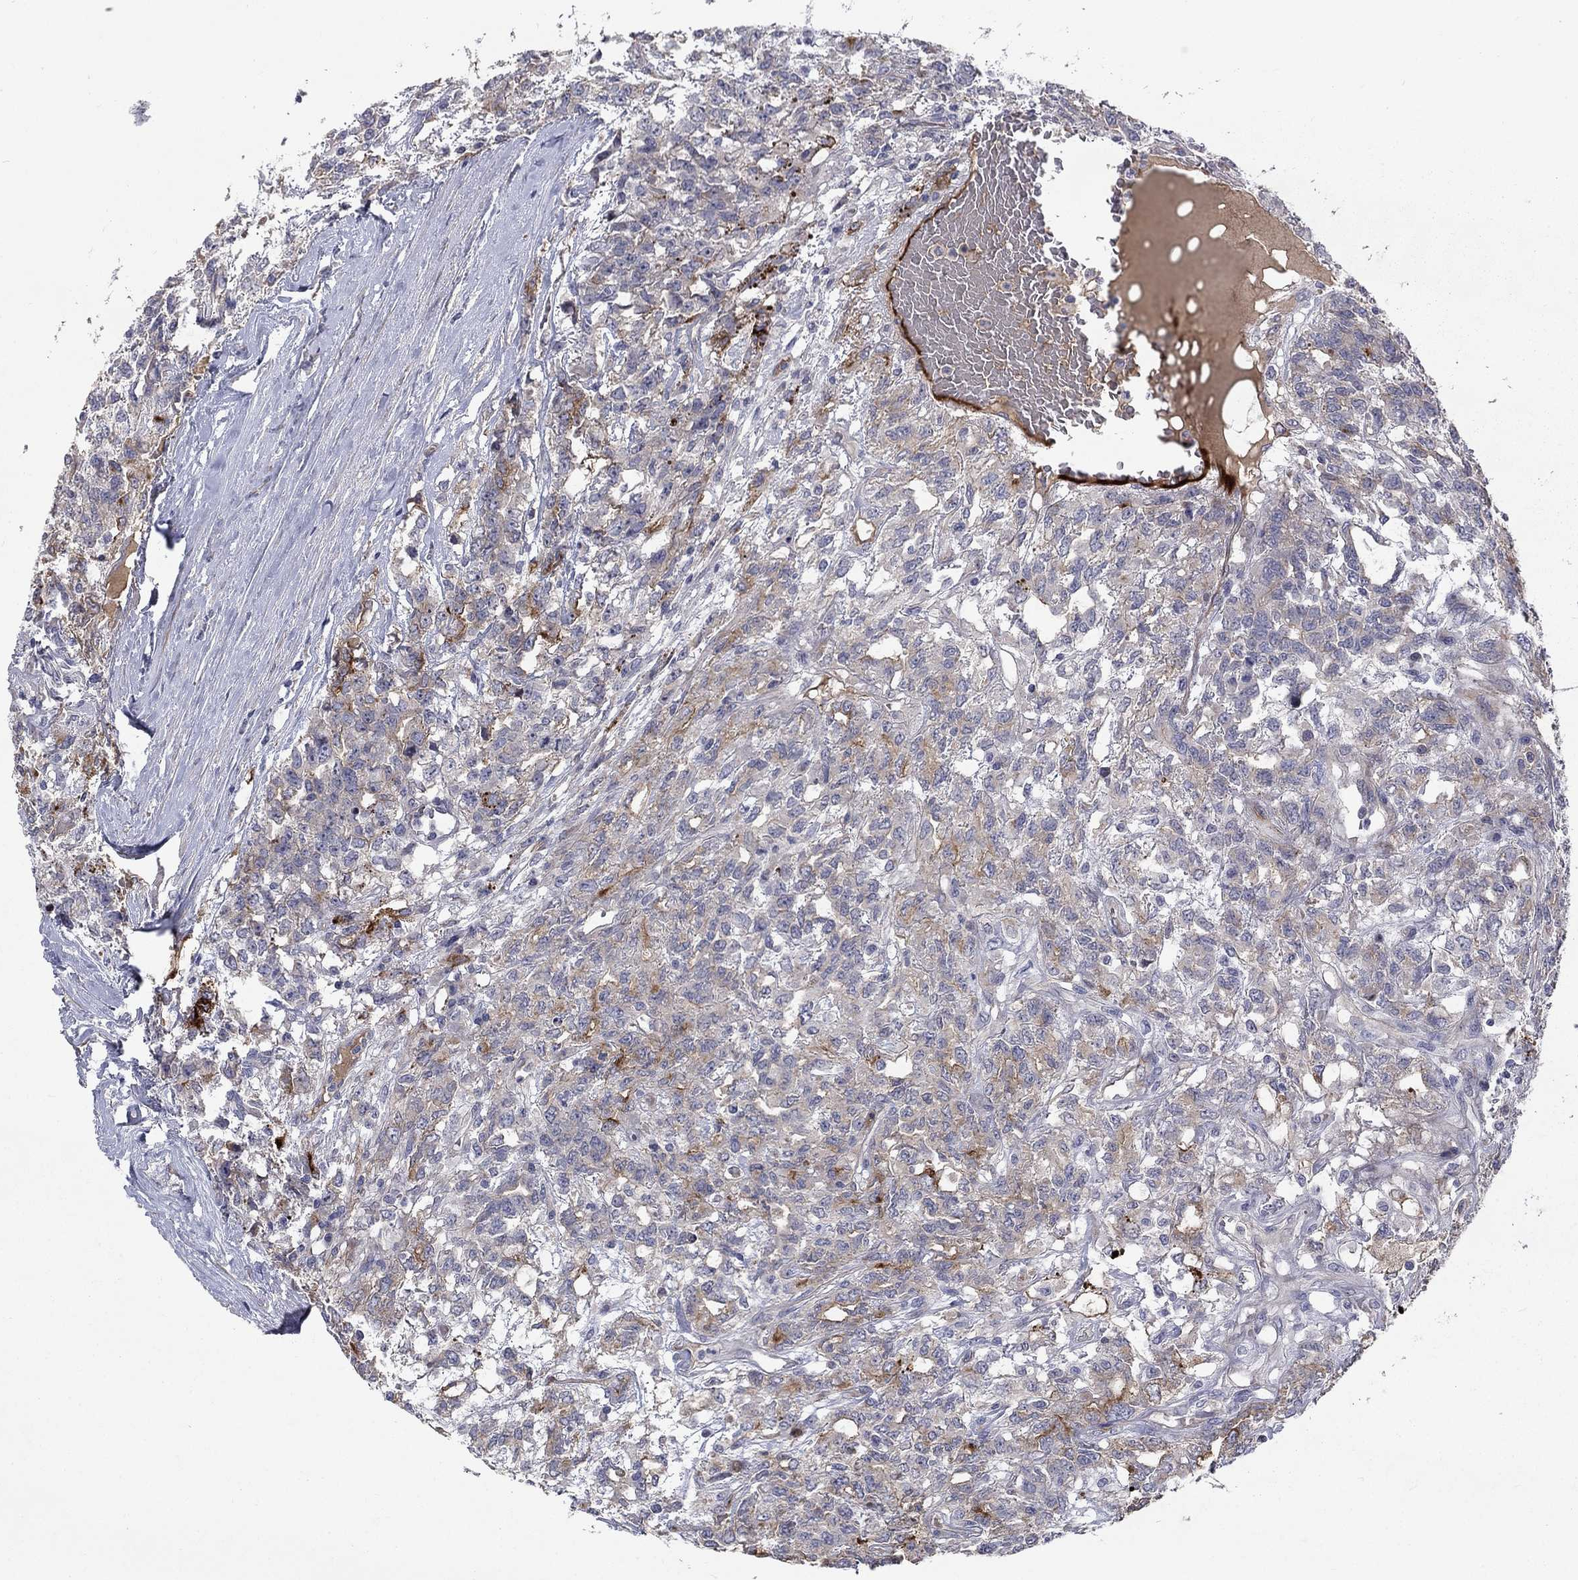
{"staining": {"intensity": "strong", "quantity": "<25%", "location": "cytoplasmic/membranous"}, "tissue": "testis cancer", "cell_type": "Tumor cells", "image_type": "cancer", "snomed": [{"axis": "morphology", "description": "Seminoma, NOS"}, {"axis": "topography", "description": "Testis"}], "caption": "Strong cytoplasmic/membranous protein positivity is seen in about <25% of tumor cells in testis cancer.", "gene": "SLC1A1", "patient": {"sex": "male", "age": 52}}